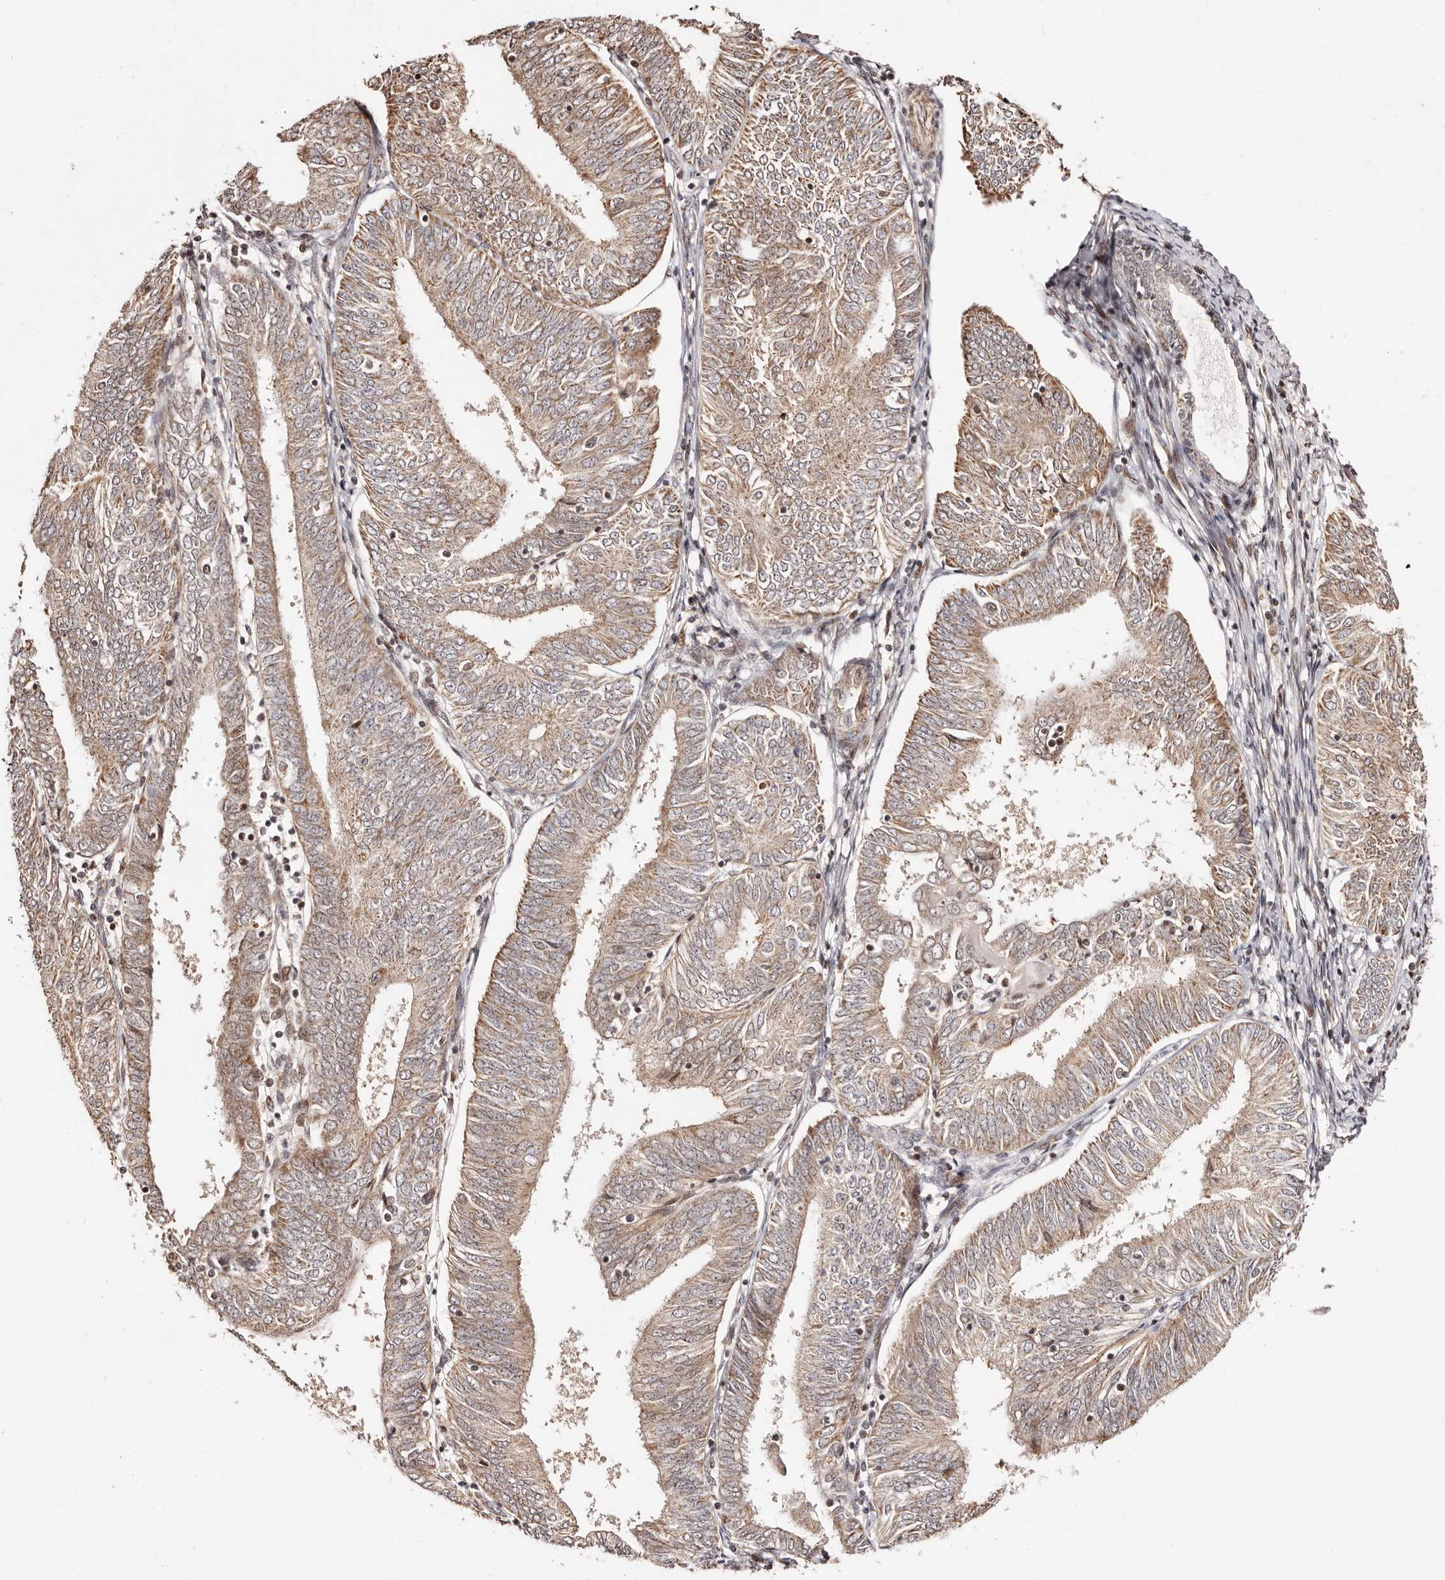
{"staining": {"intensity": "weak", "quantity": ">75%", "location": "cytoplasmic/membranous"}, "tissue": "endometrial cancer", "cell_type": "Tumor cells", "image_type": "cancer", "snomed": [{"axis": "morphology", "description": "Adenocarcinoma, NOS"}, {"axis": "topography", "description": "Endometrium"}], "caption": "Immunohistochemical staining of human endometrial cancer (adenocarcinoma) demonstrates low levels of weak cytoplasmic/membranous protein expression in approximately >75% of tumor cells. (IHC, brightfield microscopy, high magnification).", "gene": "HIVEP3", "patient": {"sex": "female", "age": 58}}